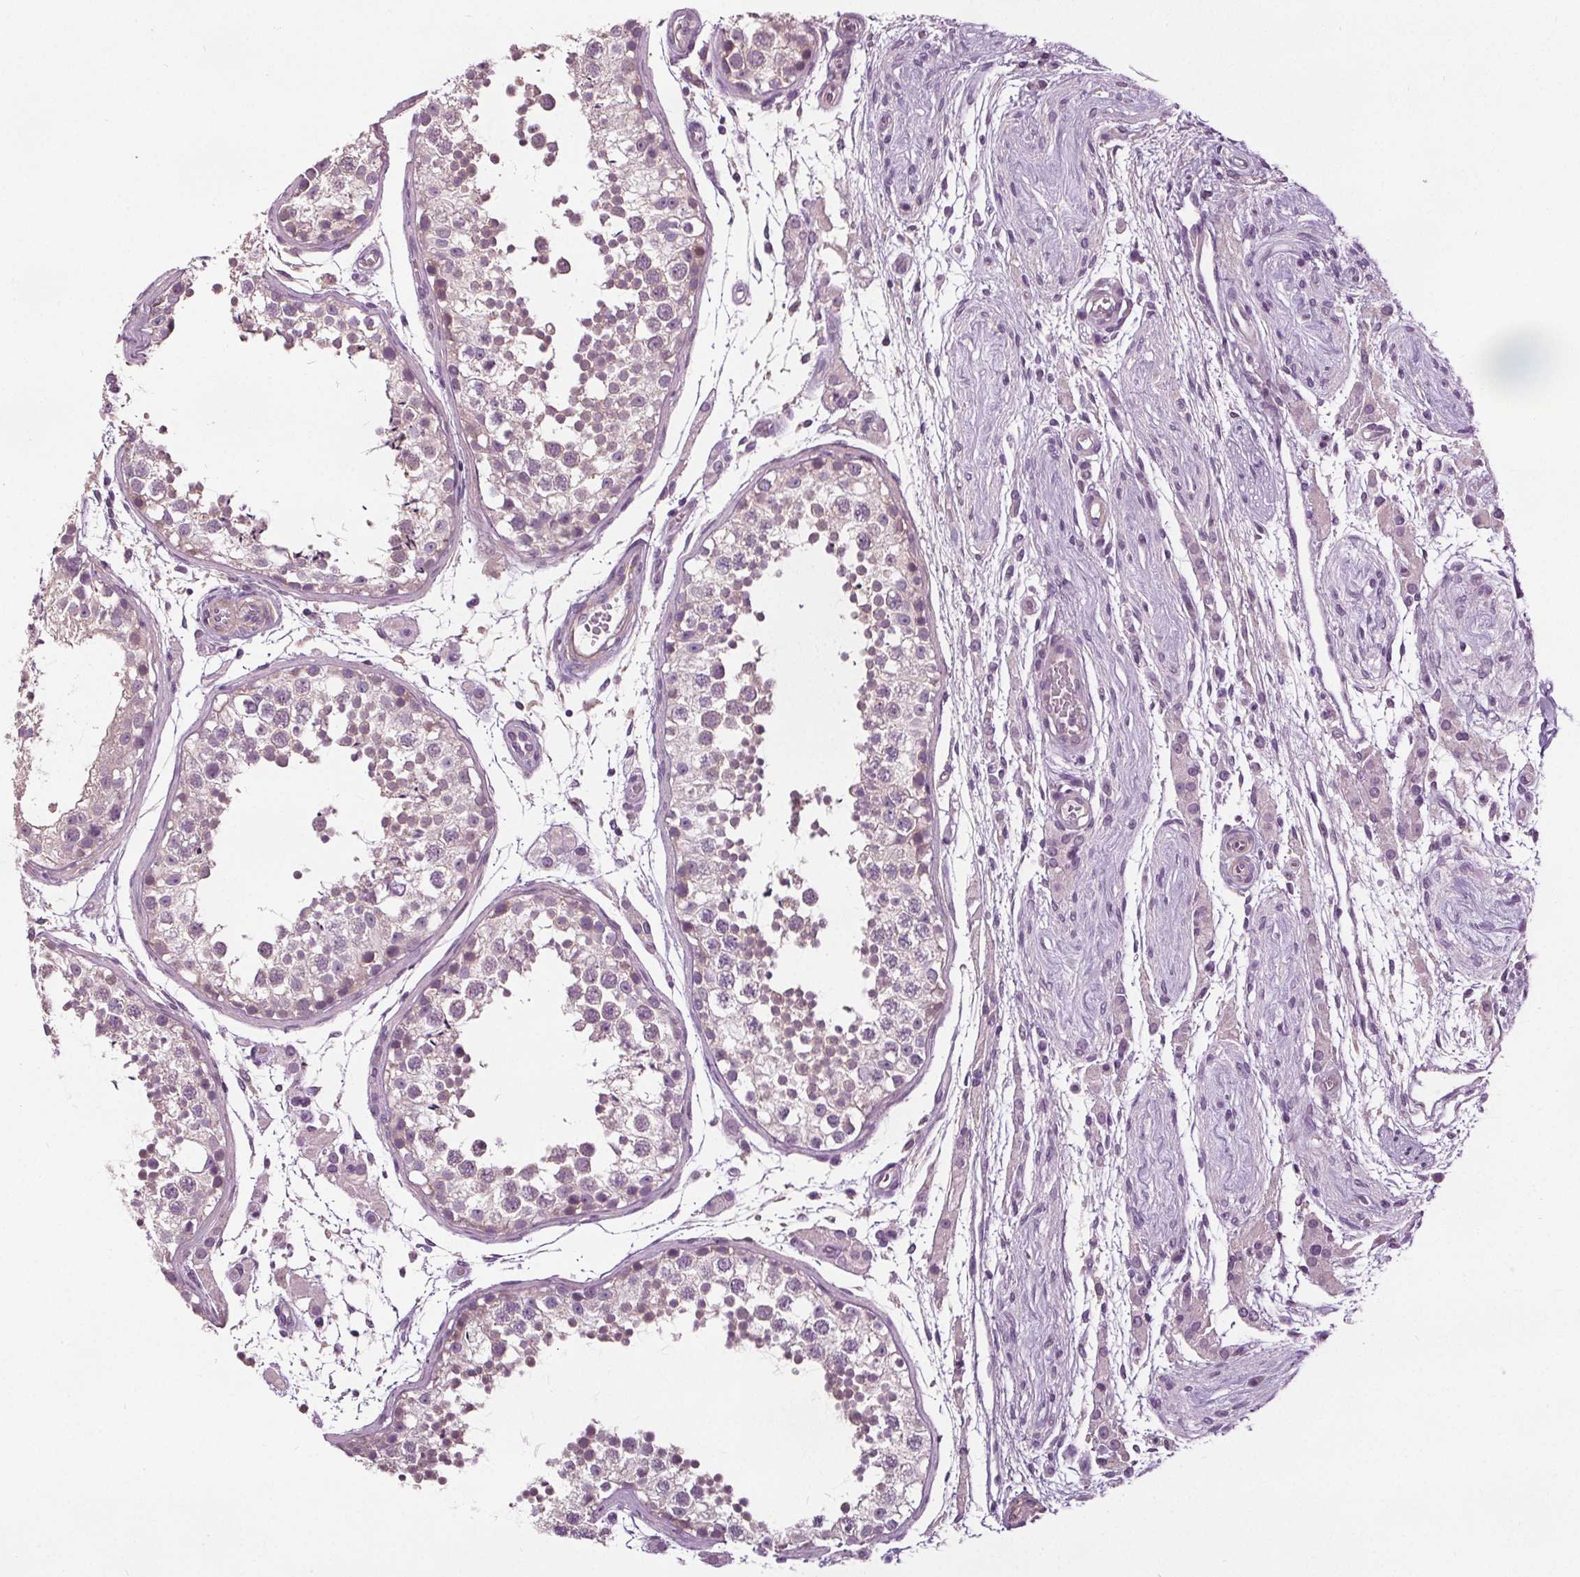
{"staining": {"intensity": "negative", "quantity": "none", "location": "none"}, "tissue": "testis", "cell_type": "Cells in seminiferous ducts", "image_type": "normal", "snomed": [{"axis": "morphology", "description": "Normal tissue, NOS"}, {"axis": "morphology", "description": "Seminoma, NOS"}, {"axis": "topography", "description": "Testis"}], "caption": "Benign testis was stained to show a protein in brown. There is no significant positivity in cells in seminiferous ducts. The staining is performed using DAB (3,3'-diaminobenzidine) brown chromogen with nuclei counter-stained in using hematoxylin.", "gene": "RASA1", "patient": {"sex": "male", "age": 29}}